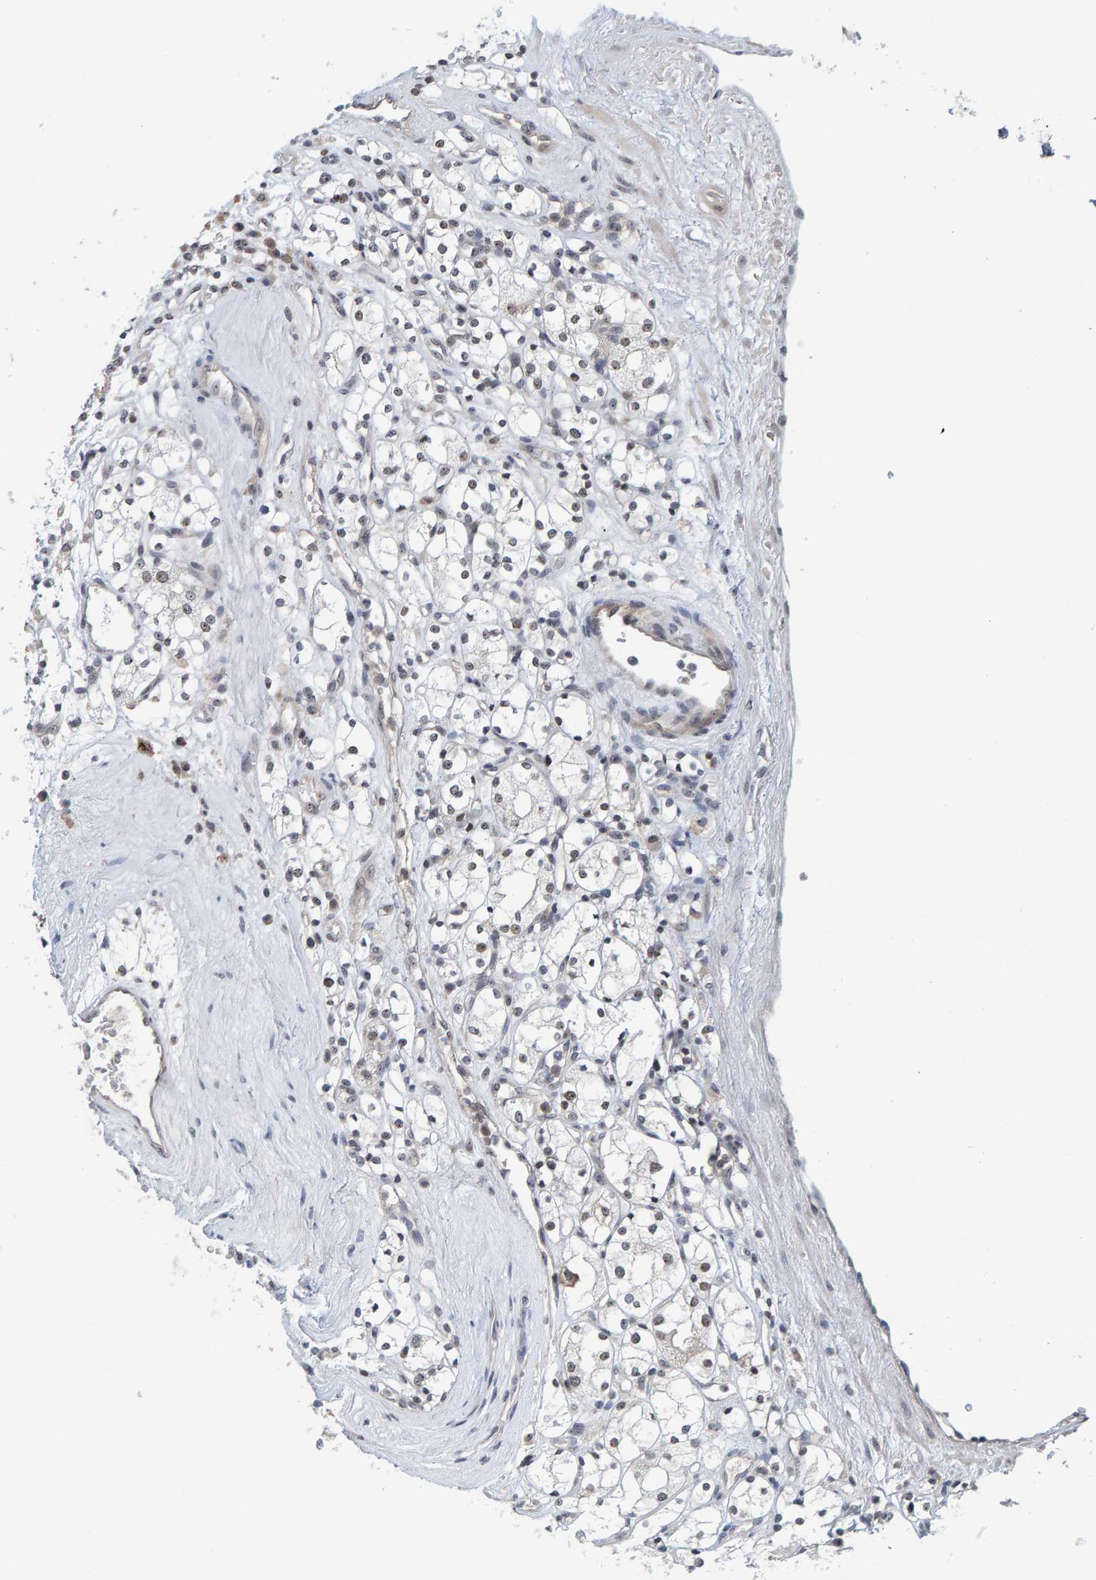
{"staining": {"intensity": "weak", "quantity": ">75%", "location": "nuclear"}, "tissue": "renal cancer", "cell_type": "Tumor cells", "image_type": "cancer", "snomed": [{"axis": "morphology", "description": "Adenocarcinoma, NOS"}, {"axis": "topography", "description": "Kidney"}], "caption": "Renal cancer (adenocarcinoma) tissue reveals weak nuclear positivity in about >75% of tumor cells", "gene": "POLR1E", "patient": {"sex": "male", "age": 77}}